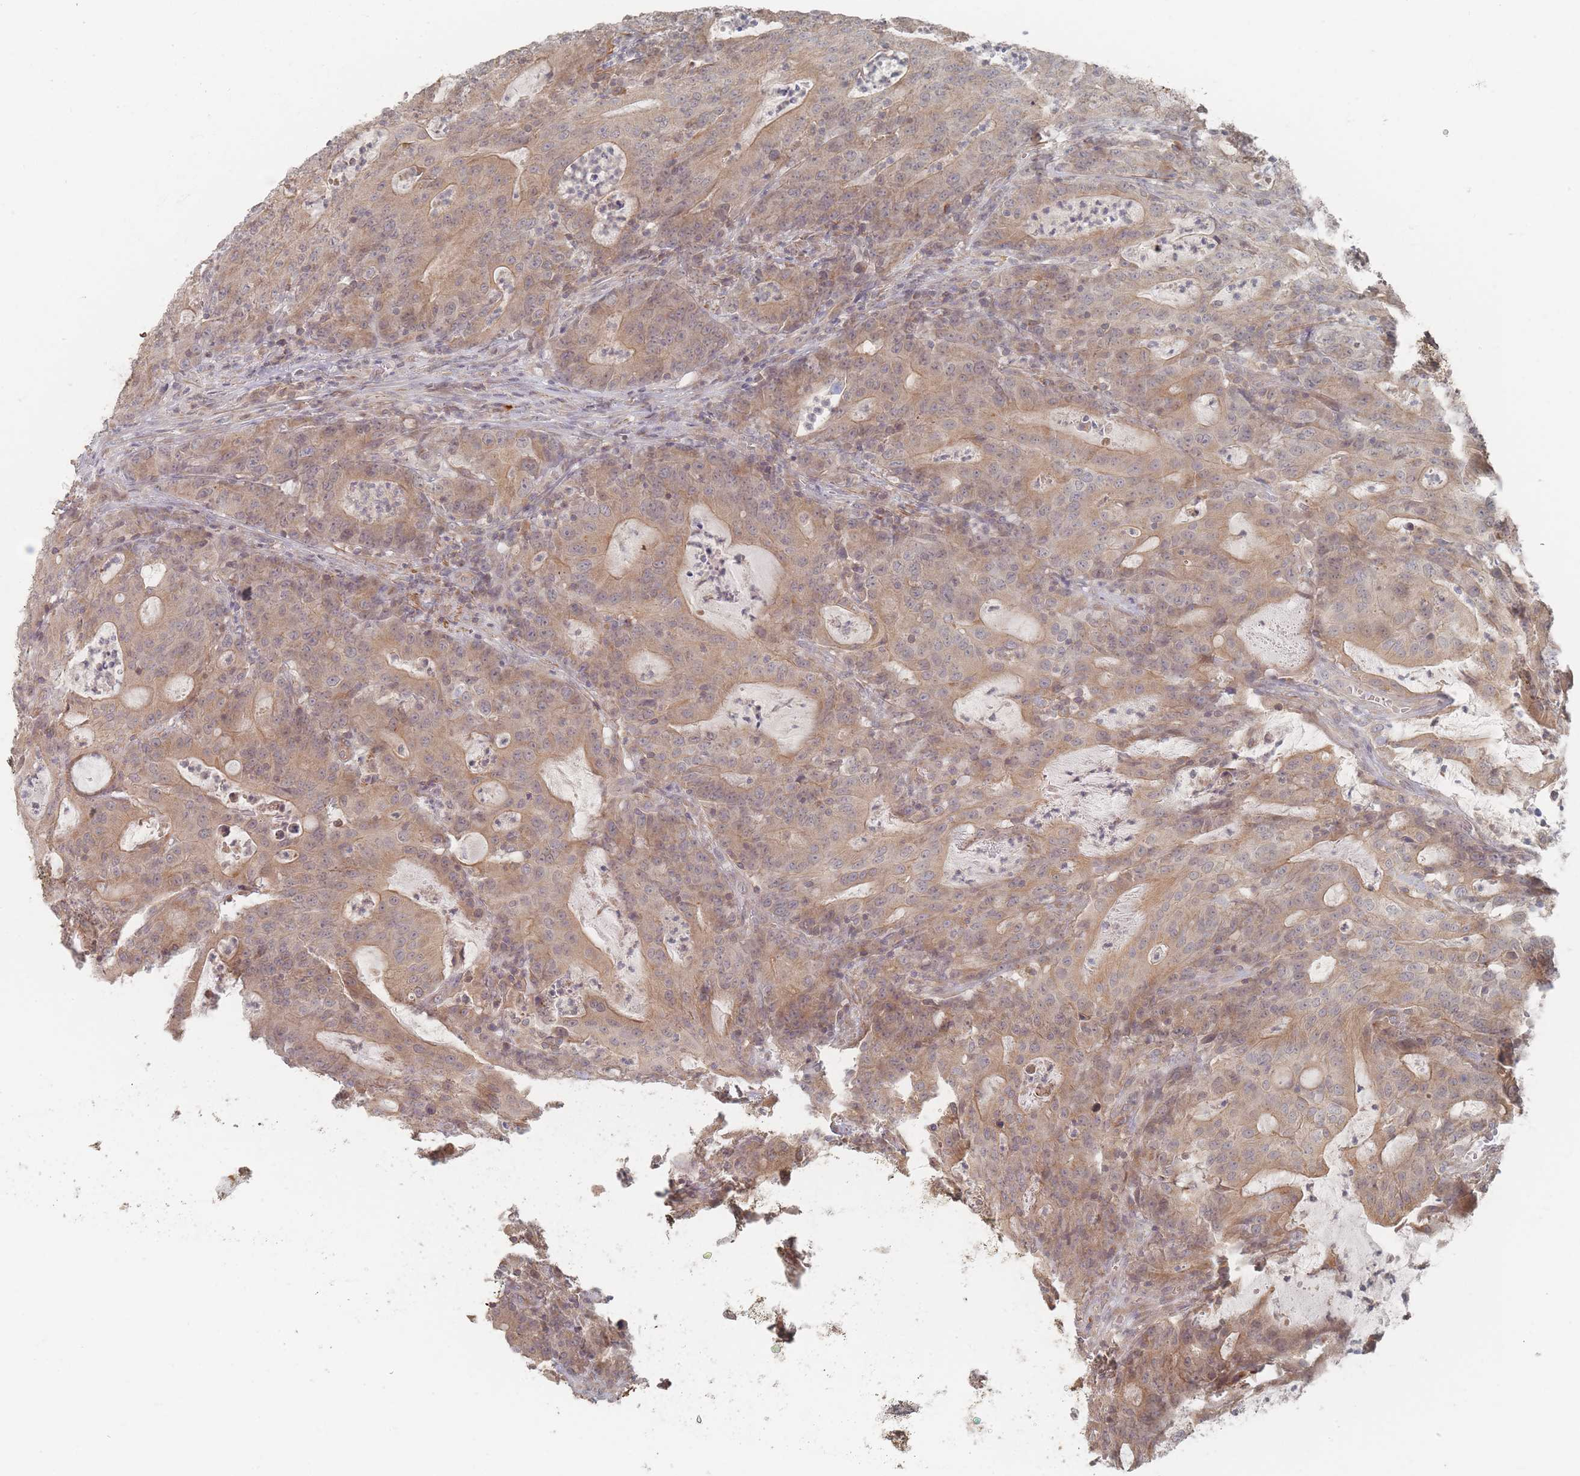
{"staining": {"intensity": "weak", "quantity": ">75%", "location": "cytoplasmic/membranous"}, "tissue": "colorectal cancer", "cell_type": "Tumor cells", "image_type": "cancer", "snomed": [{"axis": "morphology", "description": "Adenocarcinoma, NOS"}, {"axis": "topography", "description": "Colon"}], "caption": "Human adenocarcinoma (colorectal) stained for a protein (brown) reveals weak cytoplasmic/membranous positive staining in approximately >75% of tumor cells.", "gene": "GLE1", "patient": {"sex": "male", "age": 83}}